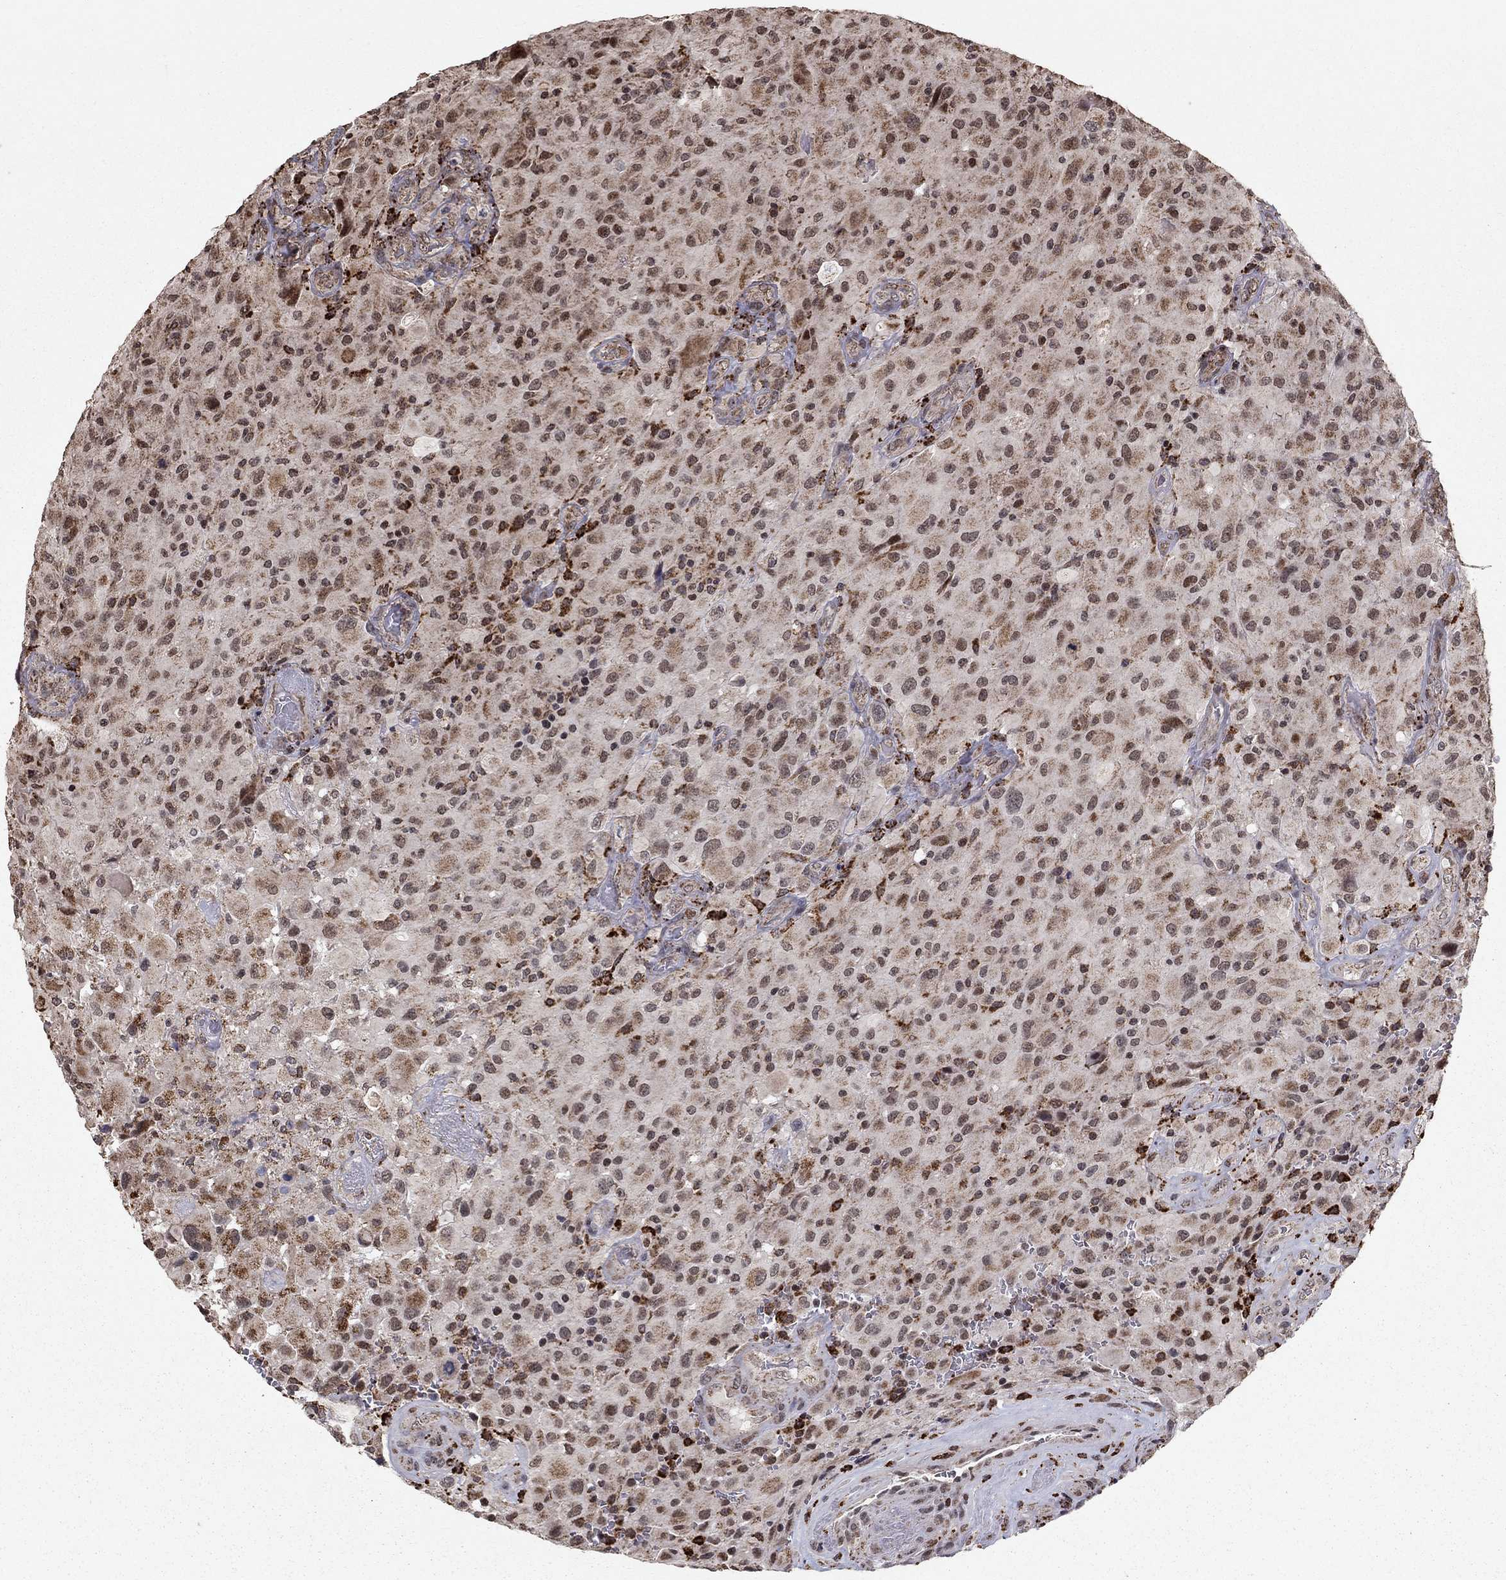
{"staining": {"intensity": "moderate", "quantity": "25%-75%", "location": "cytoplasmic/membranous"}, "tissue": "glioma", "cell_type": "Tumor cells", "image_type": "cancer", "snomed": [{"axis": "morphology", "description": "Glioma, malignant, High grade"}, {"axis": "topography", "description": "Cerebral cortex"}], "caption": "About 25%-75% of tumor cells in human glioma exhibit moderate cytoplasmic/membranous protein positivity as visualized by brown immunohistochemical staining.", "gene": "ACOT13", "patient": {"sex": "male", "age": 35}}